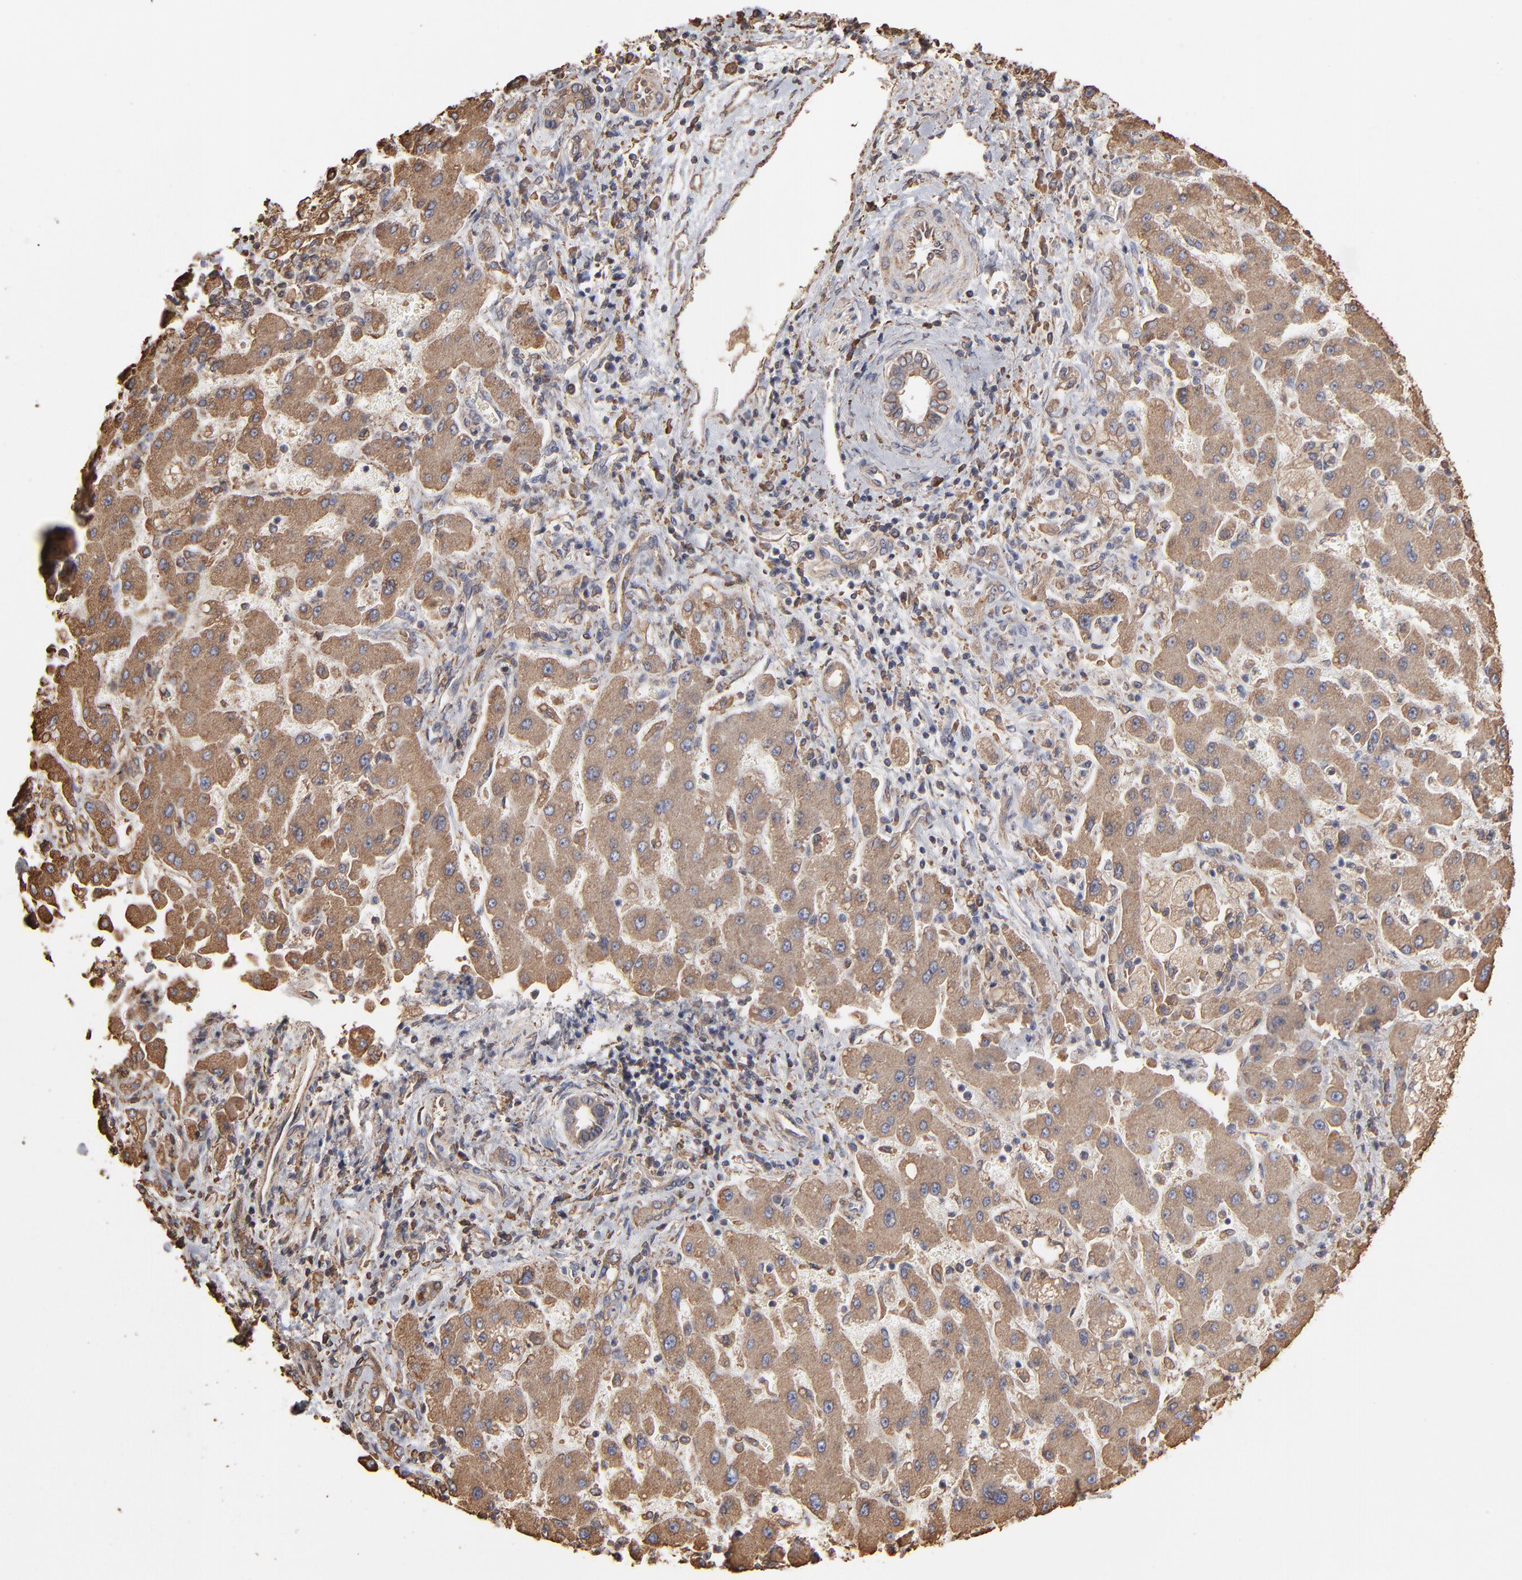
{"staining": {"intensity": "moderate", "quantity": ">75%", "location": "cytoplasmic/membranous"}, "tissue": "liver cancer", "cell_type": "Tumor cells", "image_type": "cancer", "snomed": [{"axis": "morphology", "description": "Cholangiocarcinoma"}, {"axis": "topography", "description": "Liver"}], "caption": "Human liver cancer (cholangiocarcinoma) stained for a protein (brown) displays moderate cytoplasmic/membranous positive positivity in about >75% of tumor cells.", "gene": "PDIA3", "patient": {"sex": "male", "age": 50}}